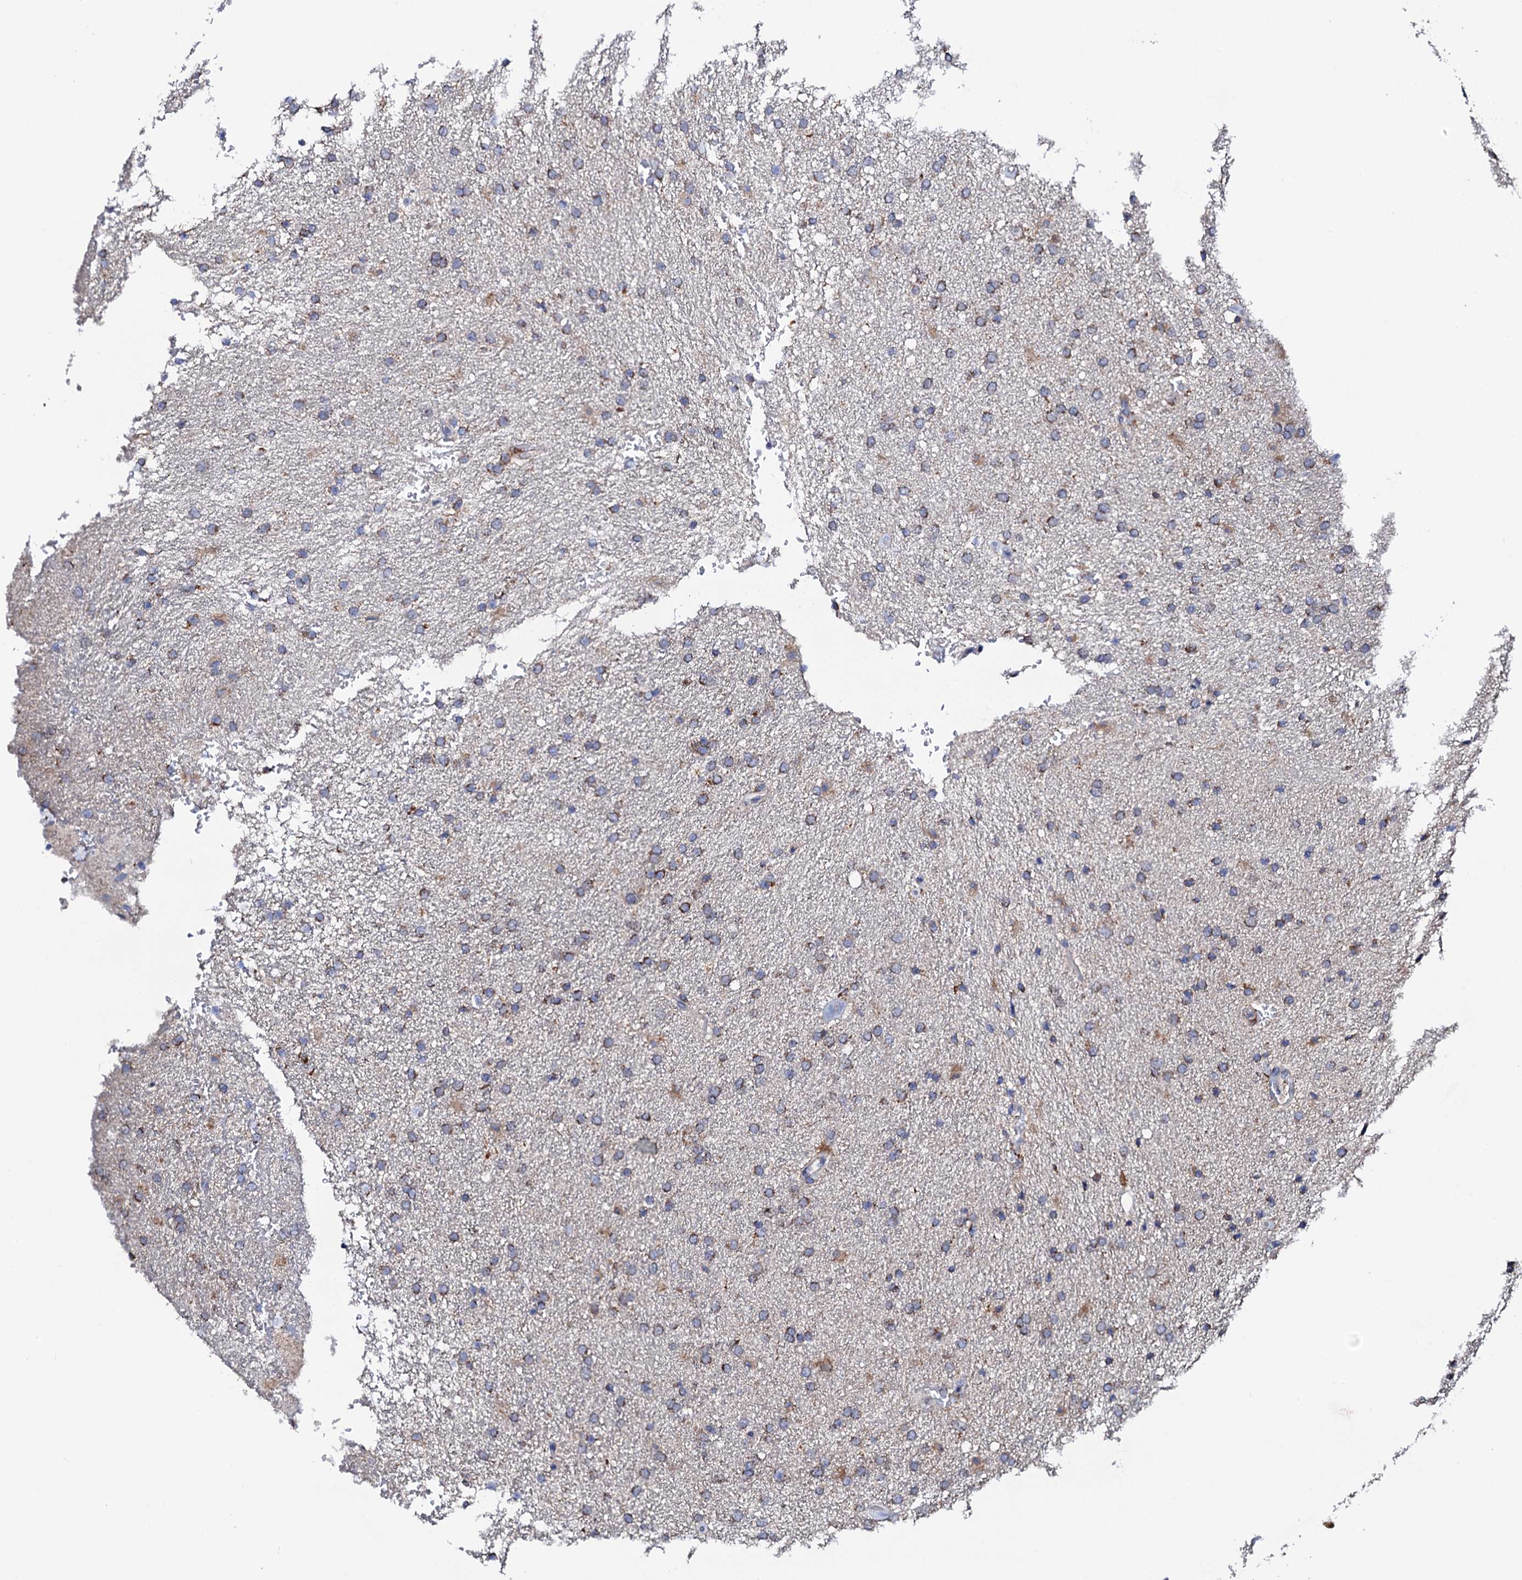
{"staining": {"intensity": "weak", "quantity": "25%-75%", "location": "cytoplasmic/membranous"}, "tissue": "glioma", "cell_type": "Tumor cells", "image_type": "cancer", "snomed": [{"axis": "morphology", "description": "Glioma, malignant, High grade"}, {"axis": "topography", "description": "Brain"}], "caption": "This is a photomicrograph of immunohistochemistry (IHC) staining of malignant glioma (high-grade), which shows weak expression in the cytoplasmic/membranous of tumor cells.", "gene": "PTCD3", "patient": {"sex": "male", "age": 72}}